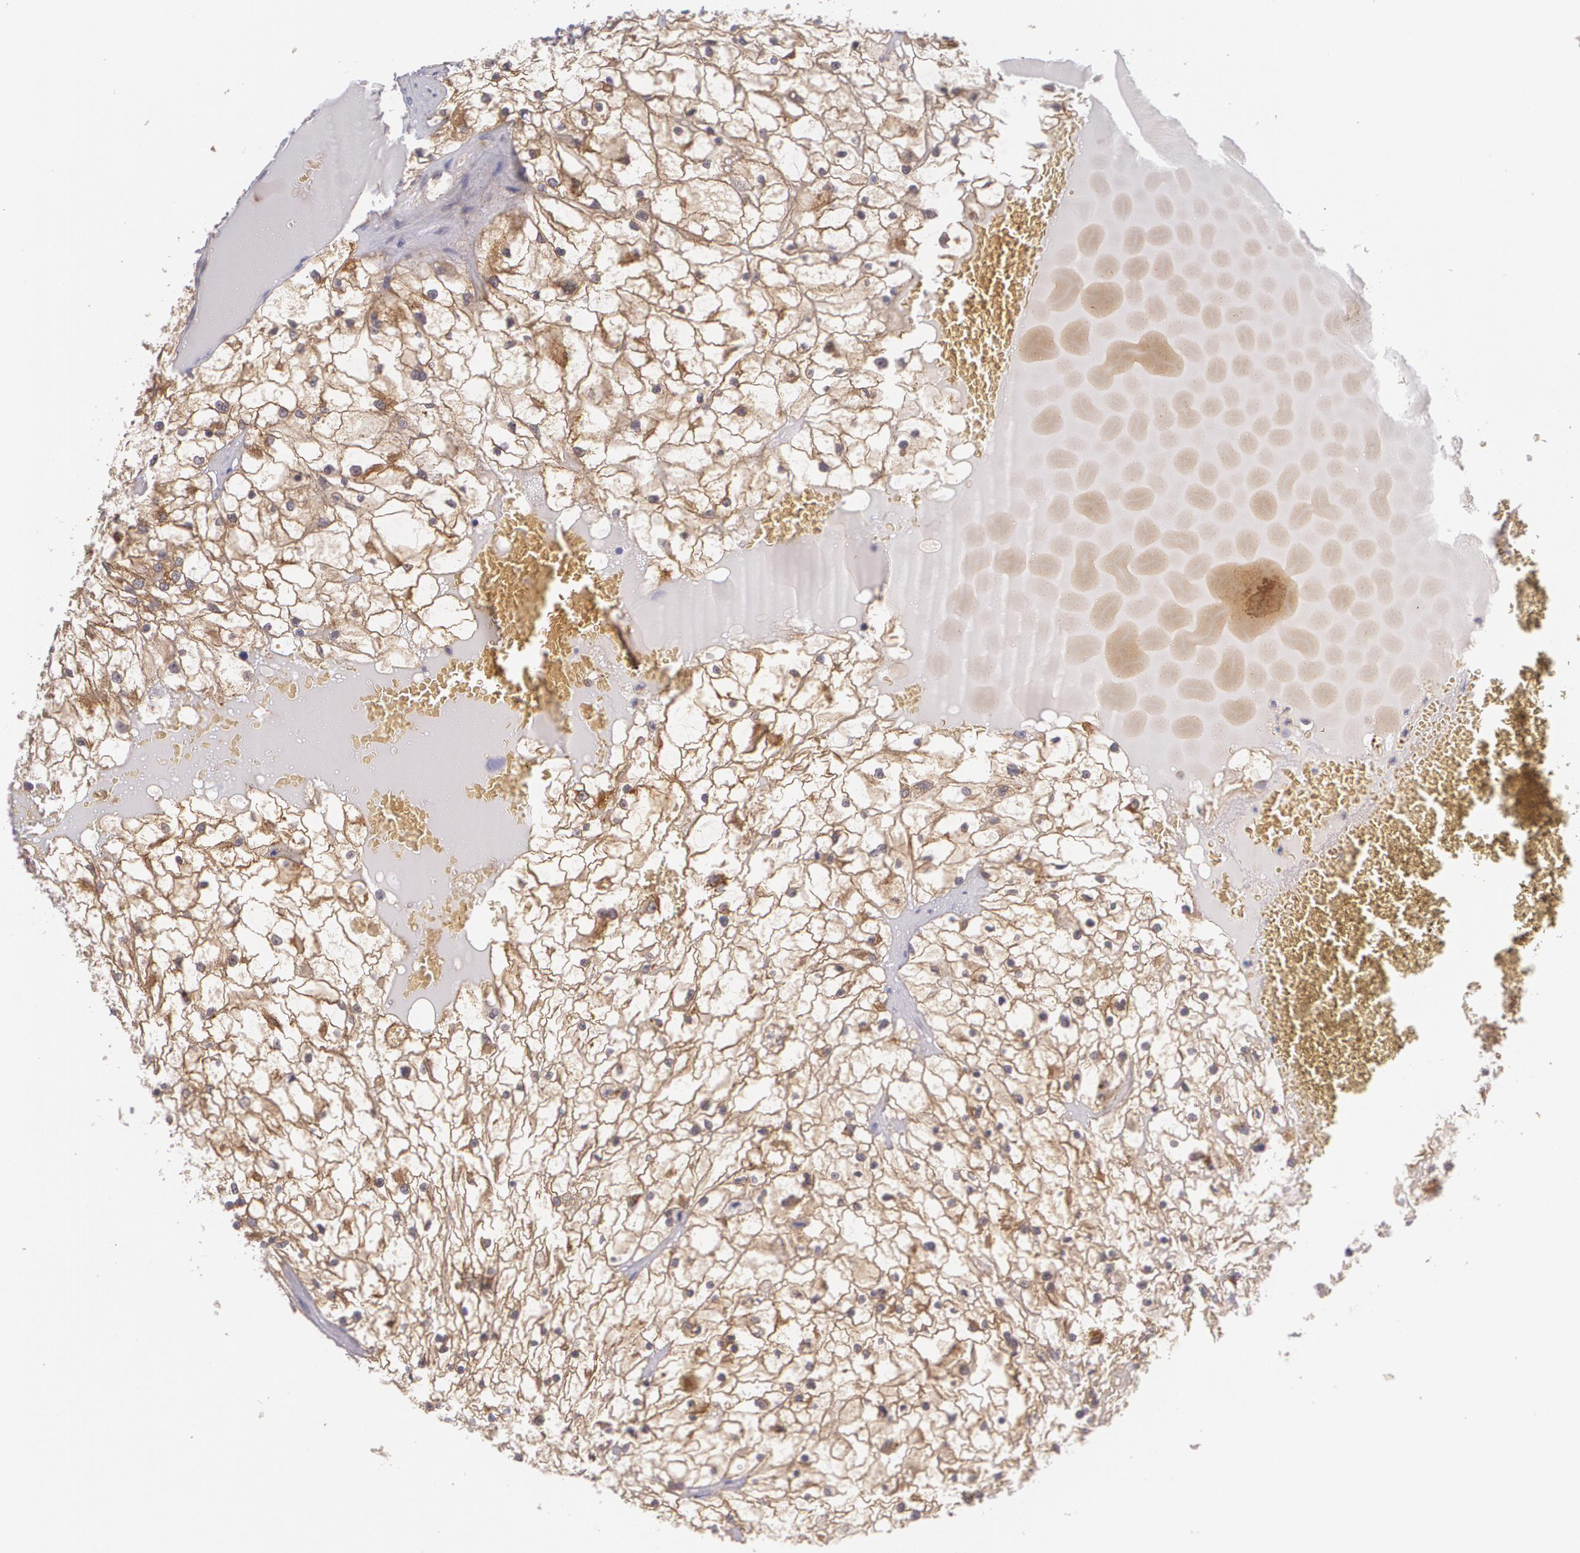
{"staining": {"intensity": "weak", "quantity": ">75%", "location": "cytoplasmic/membranous"}, "tissue": "renal cancer", "cell_type": "Tumor cells", "image_type": "cancer", "snomed": [{"axis": "morphology", "description": "Adenocarcinoma, NOS"}, {"axis": "topography", "description": "Kidney"}], "caption": "Weak cytoplasmic/membranous protein expression is appreciated in about >75% of tumor cells in renal cancer. (brown staining indicates protein expression, while blue staining denotes nuclei).", "gene": "CCL17", "patient": {"sex": "male", "age": 61}}